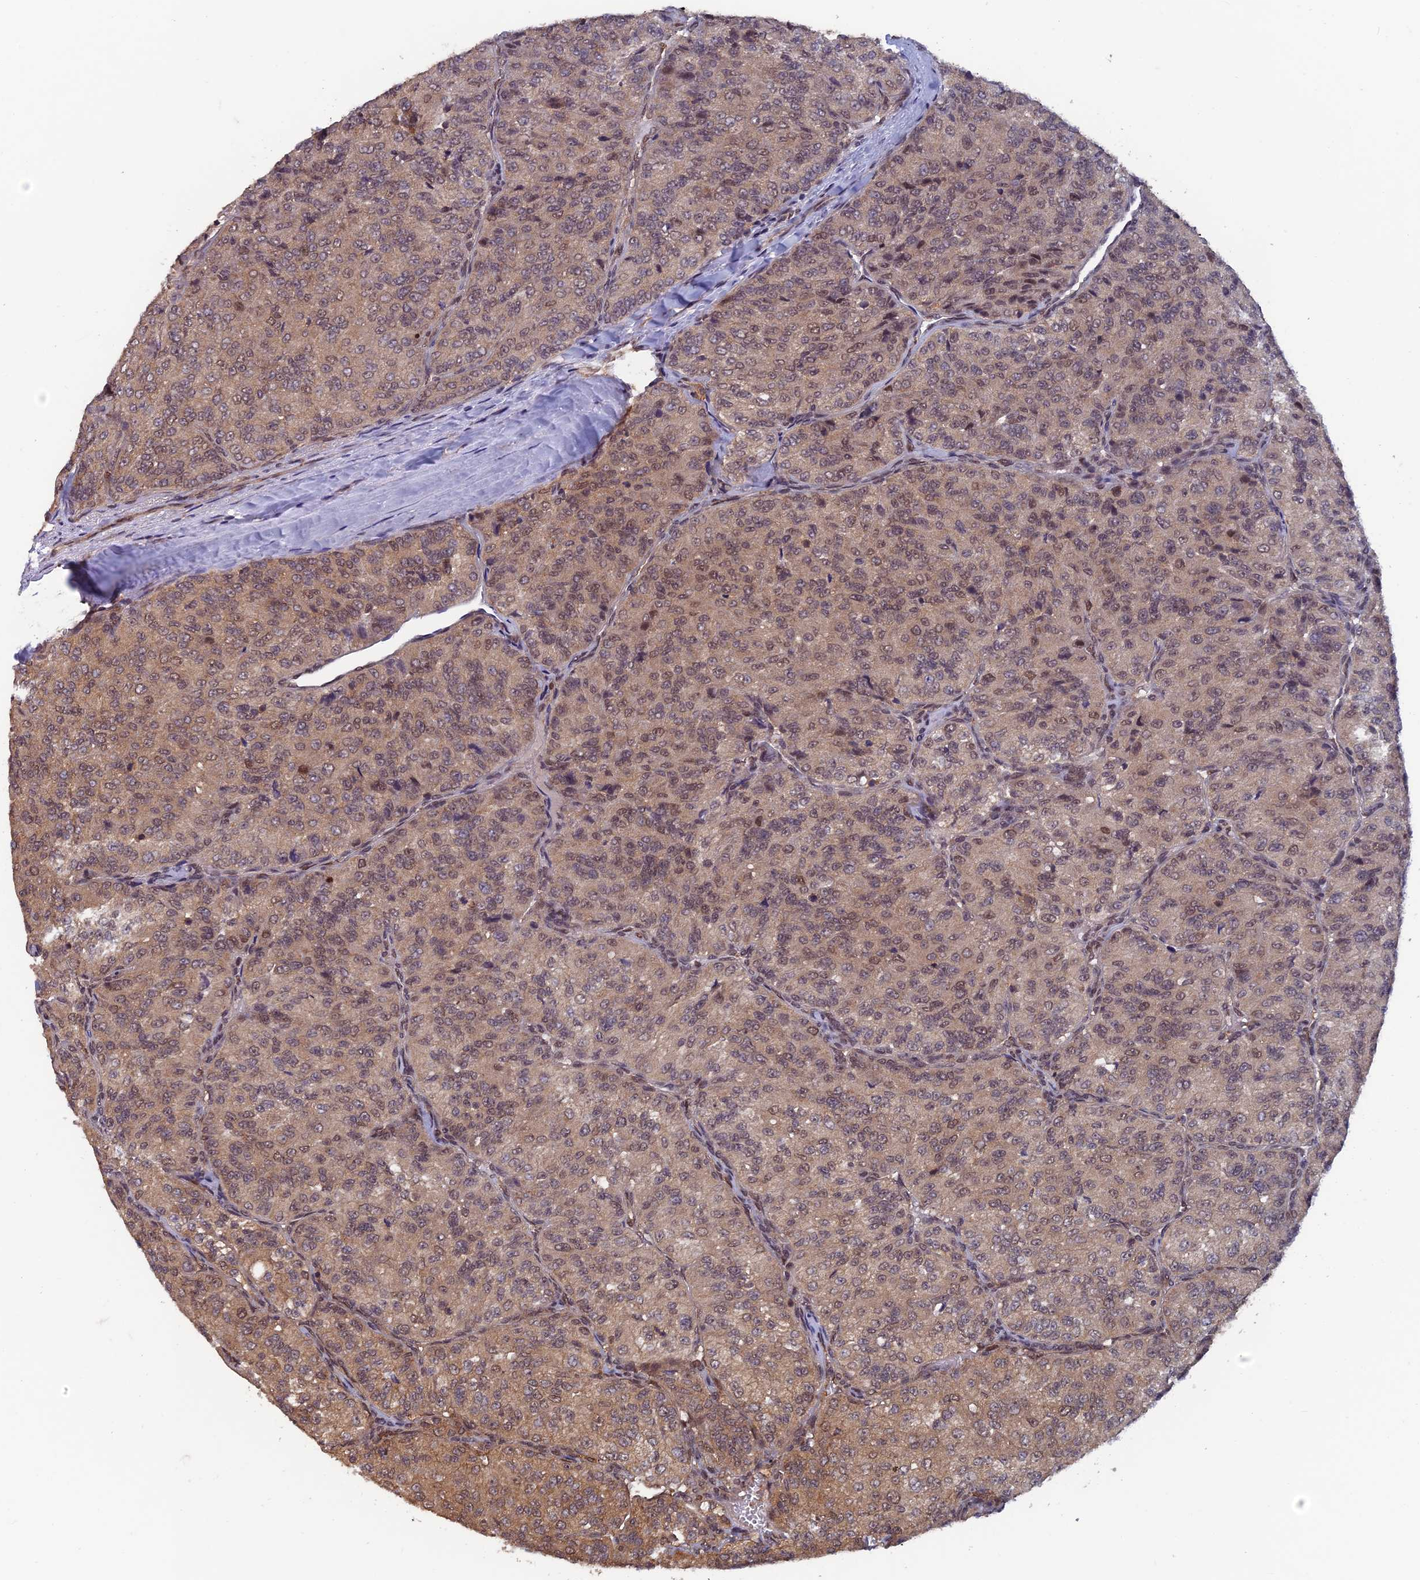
{"staining": {"intensity": "weak", "quantity": "25%-75%", "location": "cytoplasmic/membranous,nuclear"}, "tissue": "renal cancer", "cell_type": "Tumor cells", "image_type": "cancer", "snomed": [{"axis": "morphology", "description": "Adenocarcinoma, NOS"}, {"axis": "topography", "description": "Kidney"}], "caption": "Brown immunohistochemical staining in human renal cancer demonstrates weak cytoplasmic/membranous and nuclear staining in about 25%-75% of tumor cells. (DAB (3,3'-diaminobenzidine) = brown stain, brightfield microscopy at high magnification).", "gene": "FAM53C", "patient": {"sex": "female", "age": 63}}